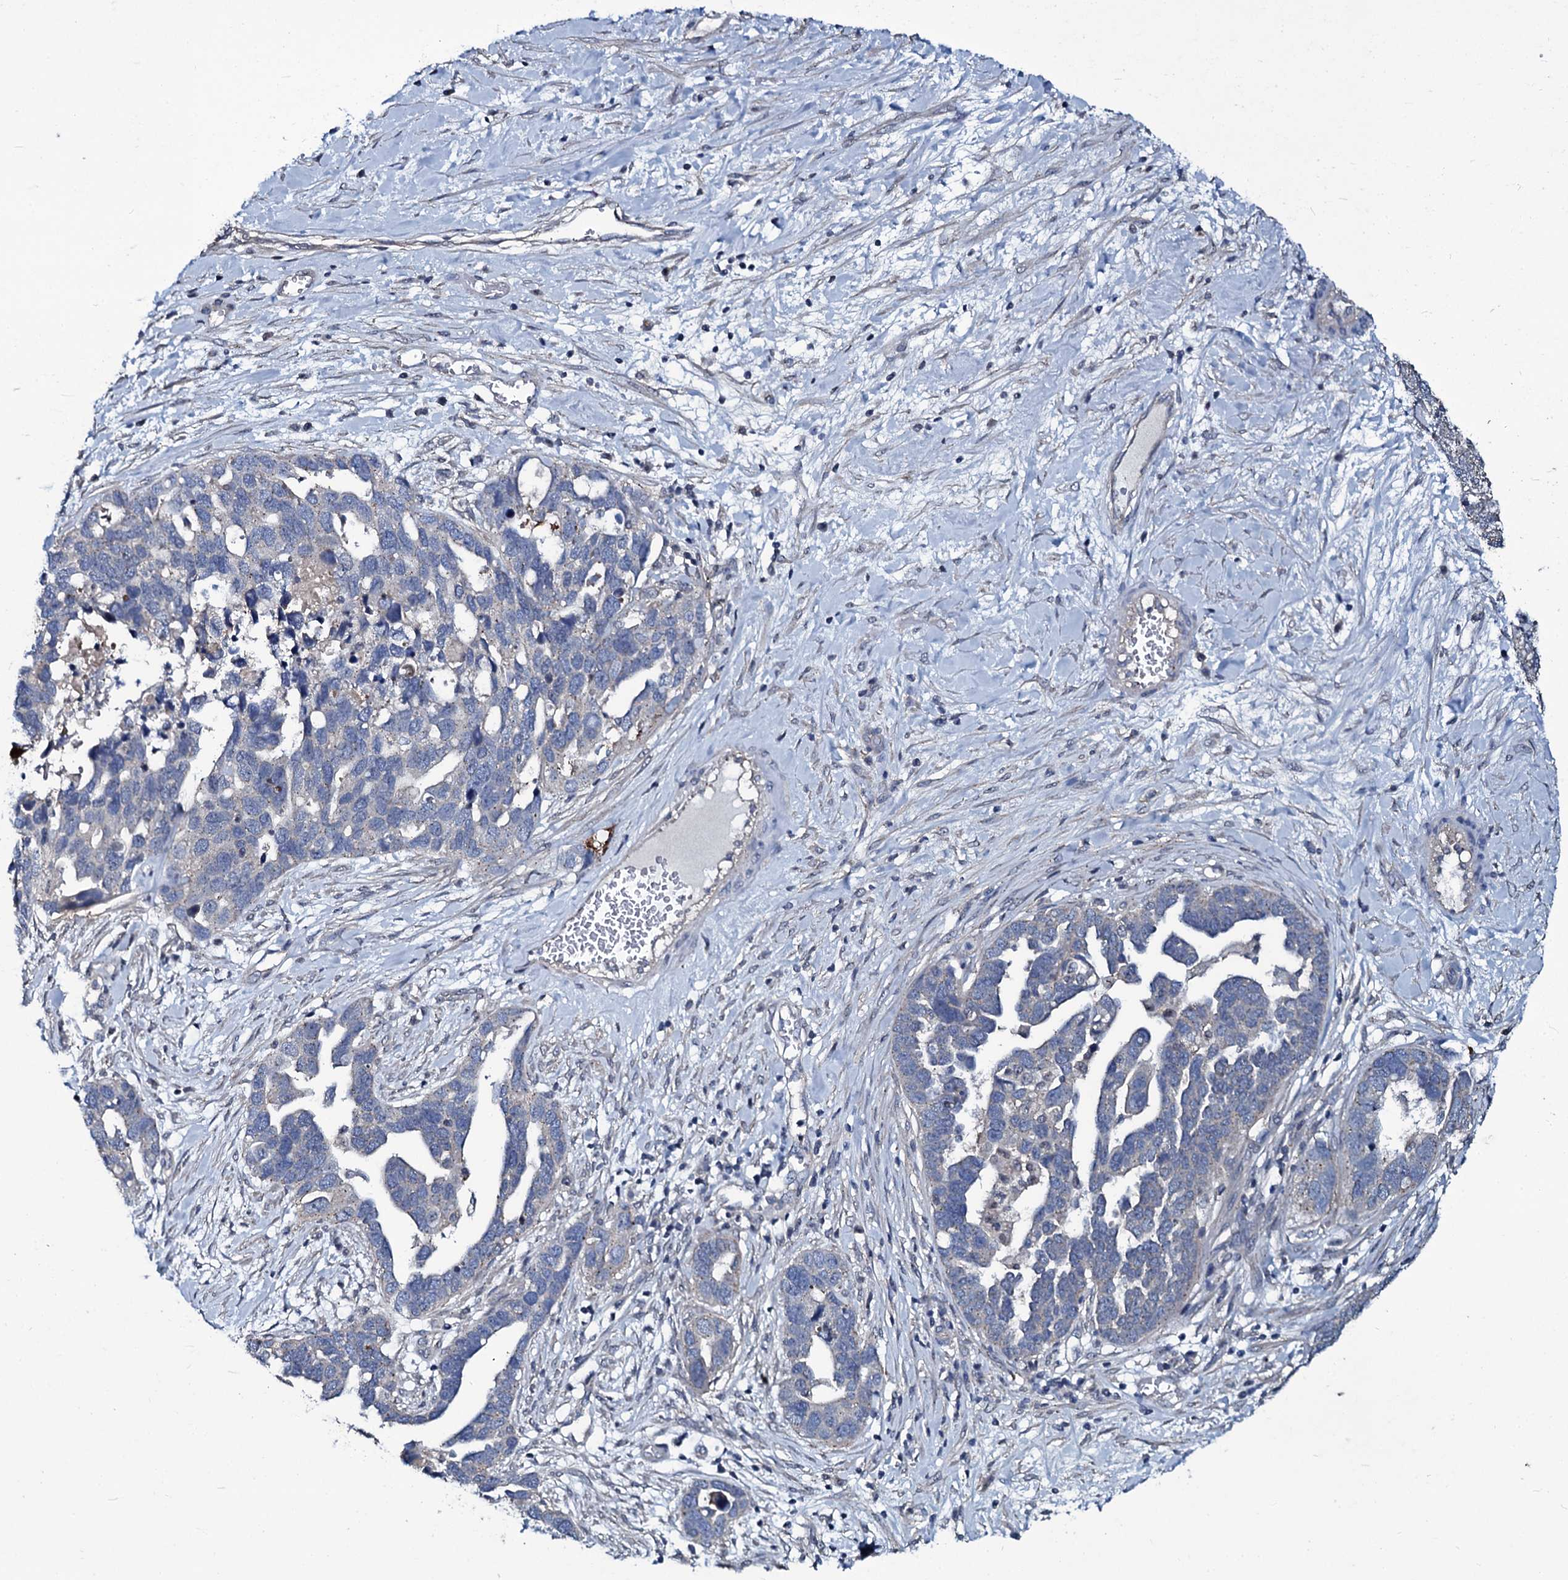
{"staining": {"intensity": "negative", "quantity": "none", "location": "none"}, "tissue": "ovarian cancer", "cell_type": "Tumor cells", "image_type": "cancer", "snomed": [{"axis": "morphology", "description": "Cystadenocarcinoma, serous, NOS"}, {"axis": "topography", "description": "Ovary"}], "caption": "Immunohistochemistry (IHC) histopathology image of neoplastic tissue: ovarian serous cystadenocarcinoma stained with DAB exhibits no significant protein expression in tumor cells.", "gene": "USPL1", "patient": {"sex": "female", "age": 54}}